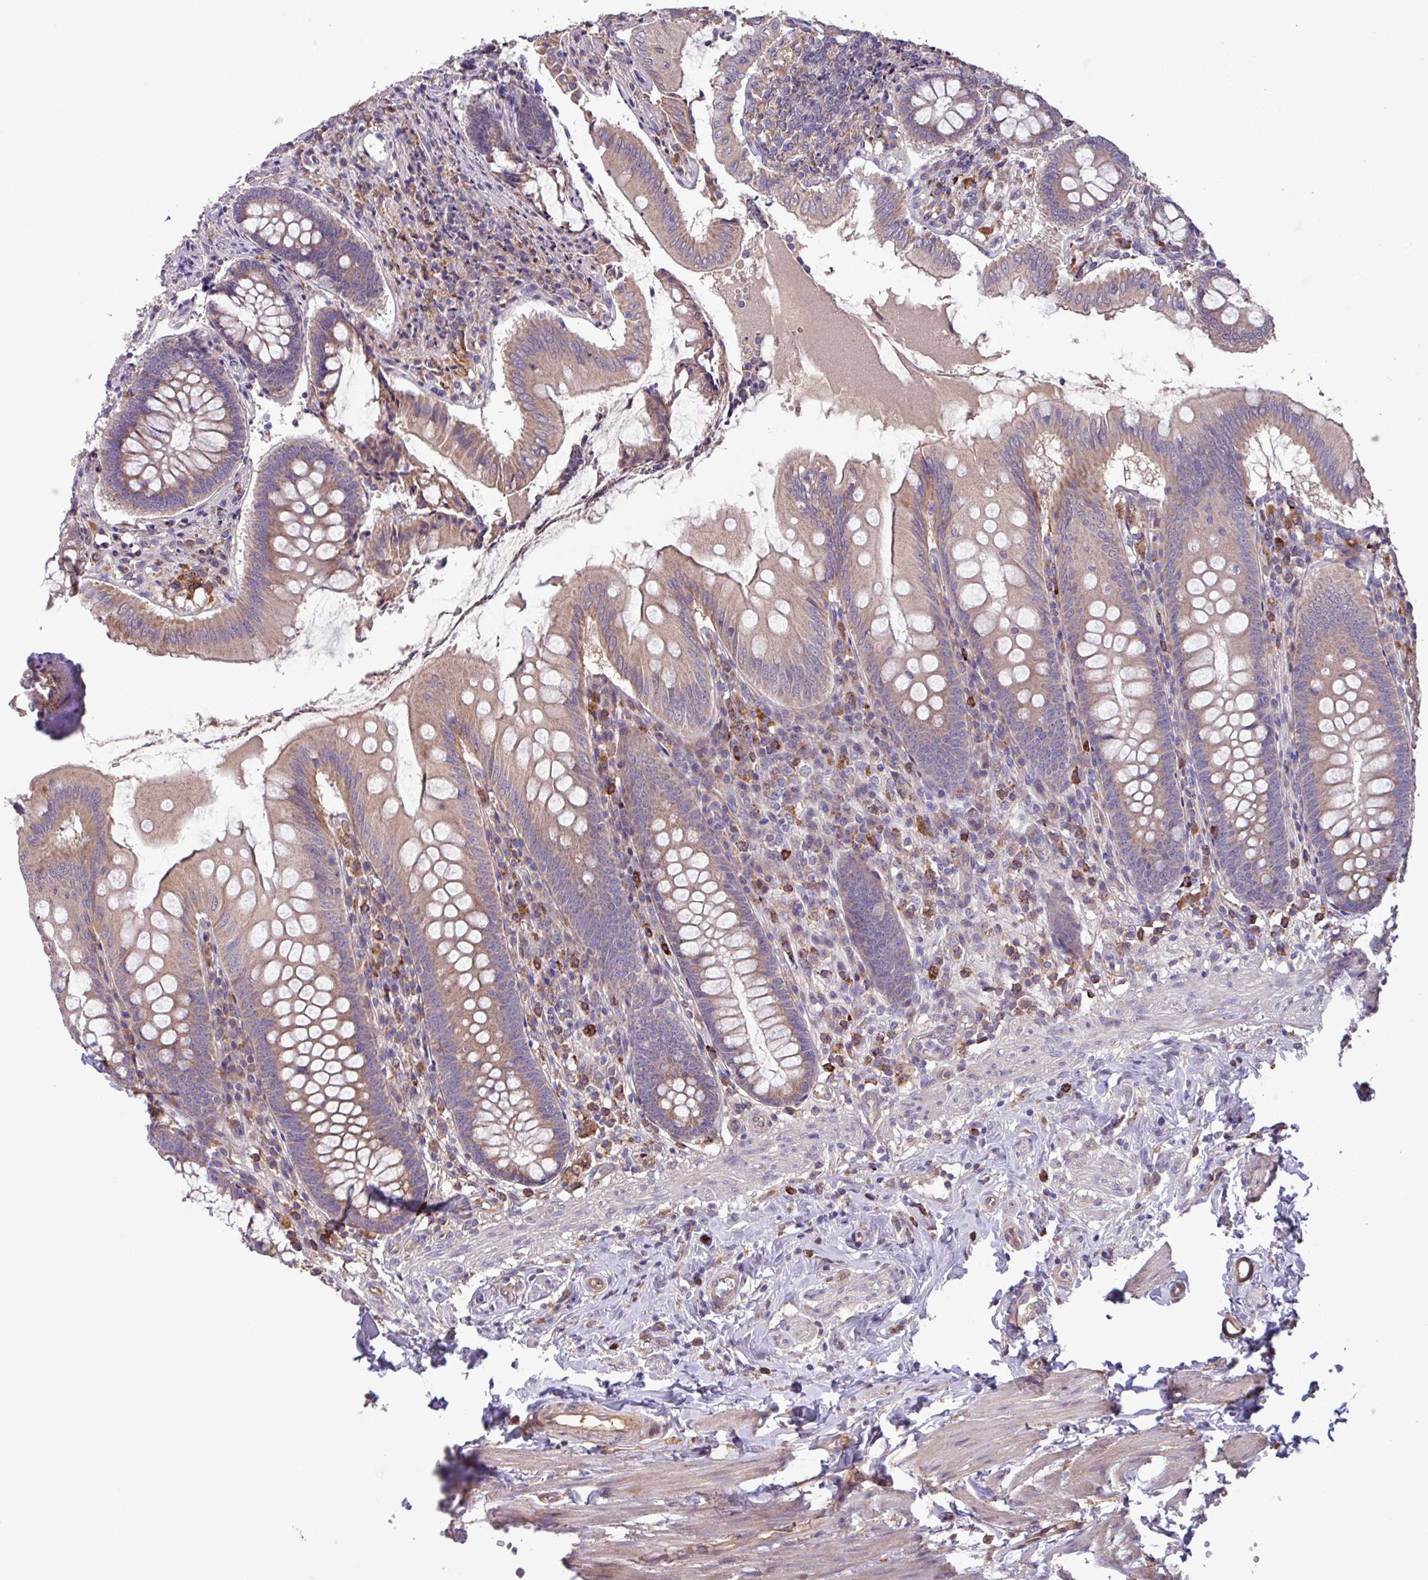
{"staining": {"intensity": "moderate", "quantity": "<25%", "location": "cytoplasmic/membranous"}, "tissue": "appendix", "cell_type": "Glandular cells", "image_type": "normal", "snomed": [{"axis": "morphology", "description": "Normal tissue, NOS"}, {"axis": "topography", "description": "Appendix"}], "caption": "An IHC histopathology image of benign tissue is shown. Protein staining in brown highlights moderate cytoplasmic/membranous positivity in appendix within glandular cells. (DAB IHC, brown staining for protein, blue staining for nuclei).", "gene": "PTPRQ", "patient": {"sex": "female", "age": 51}}